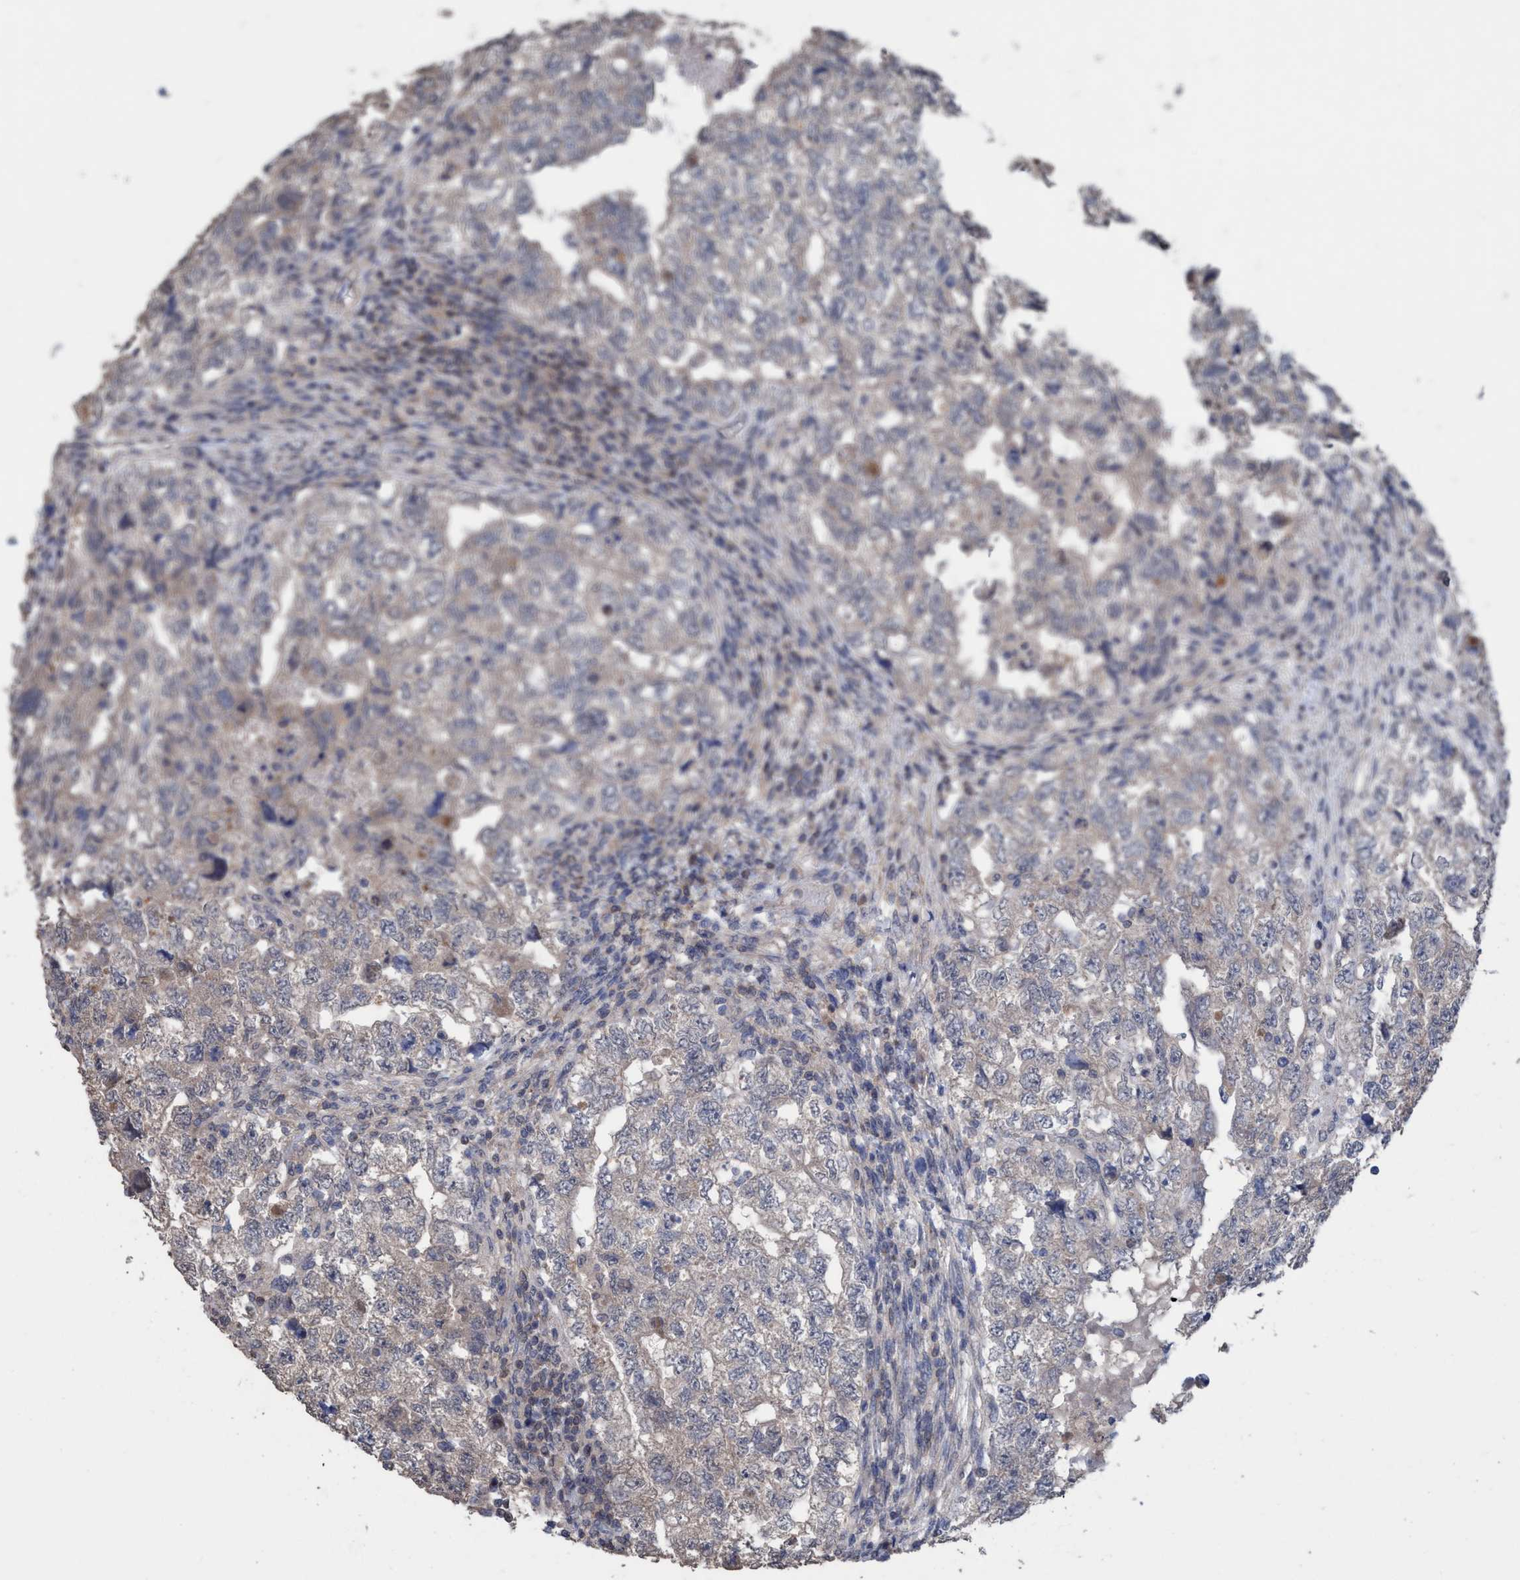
{"staining": {"intensity": "negative", "quantity": "none", "location": "none"}, "tissue": "testis cancer", "cell_type": "Tumor cells", "image_type": "cancer", "snomed": [{"axis": "morphology", "description": "Carcinoma, Embryonal, NOS"}, {"axis": "topography", "description": "Testis"}], "caption": "Tumor cells show no significant protein positivity in testis cancer (embryonal carcinoma).", "gene": "GLOD4", "patient": {"sex": "male", "age": 36}}